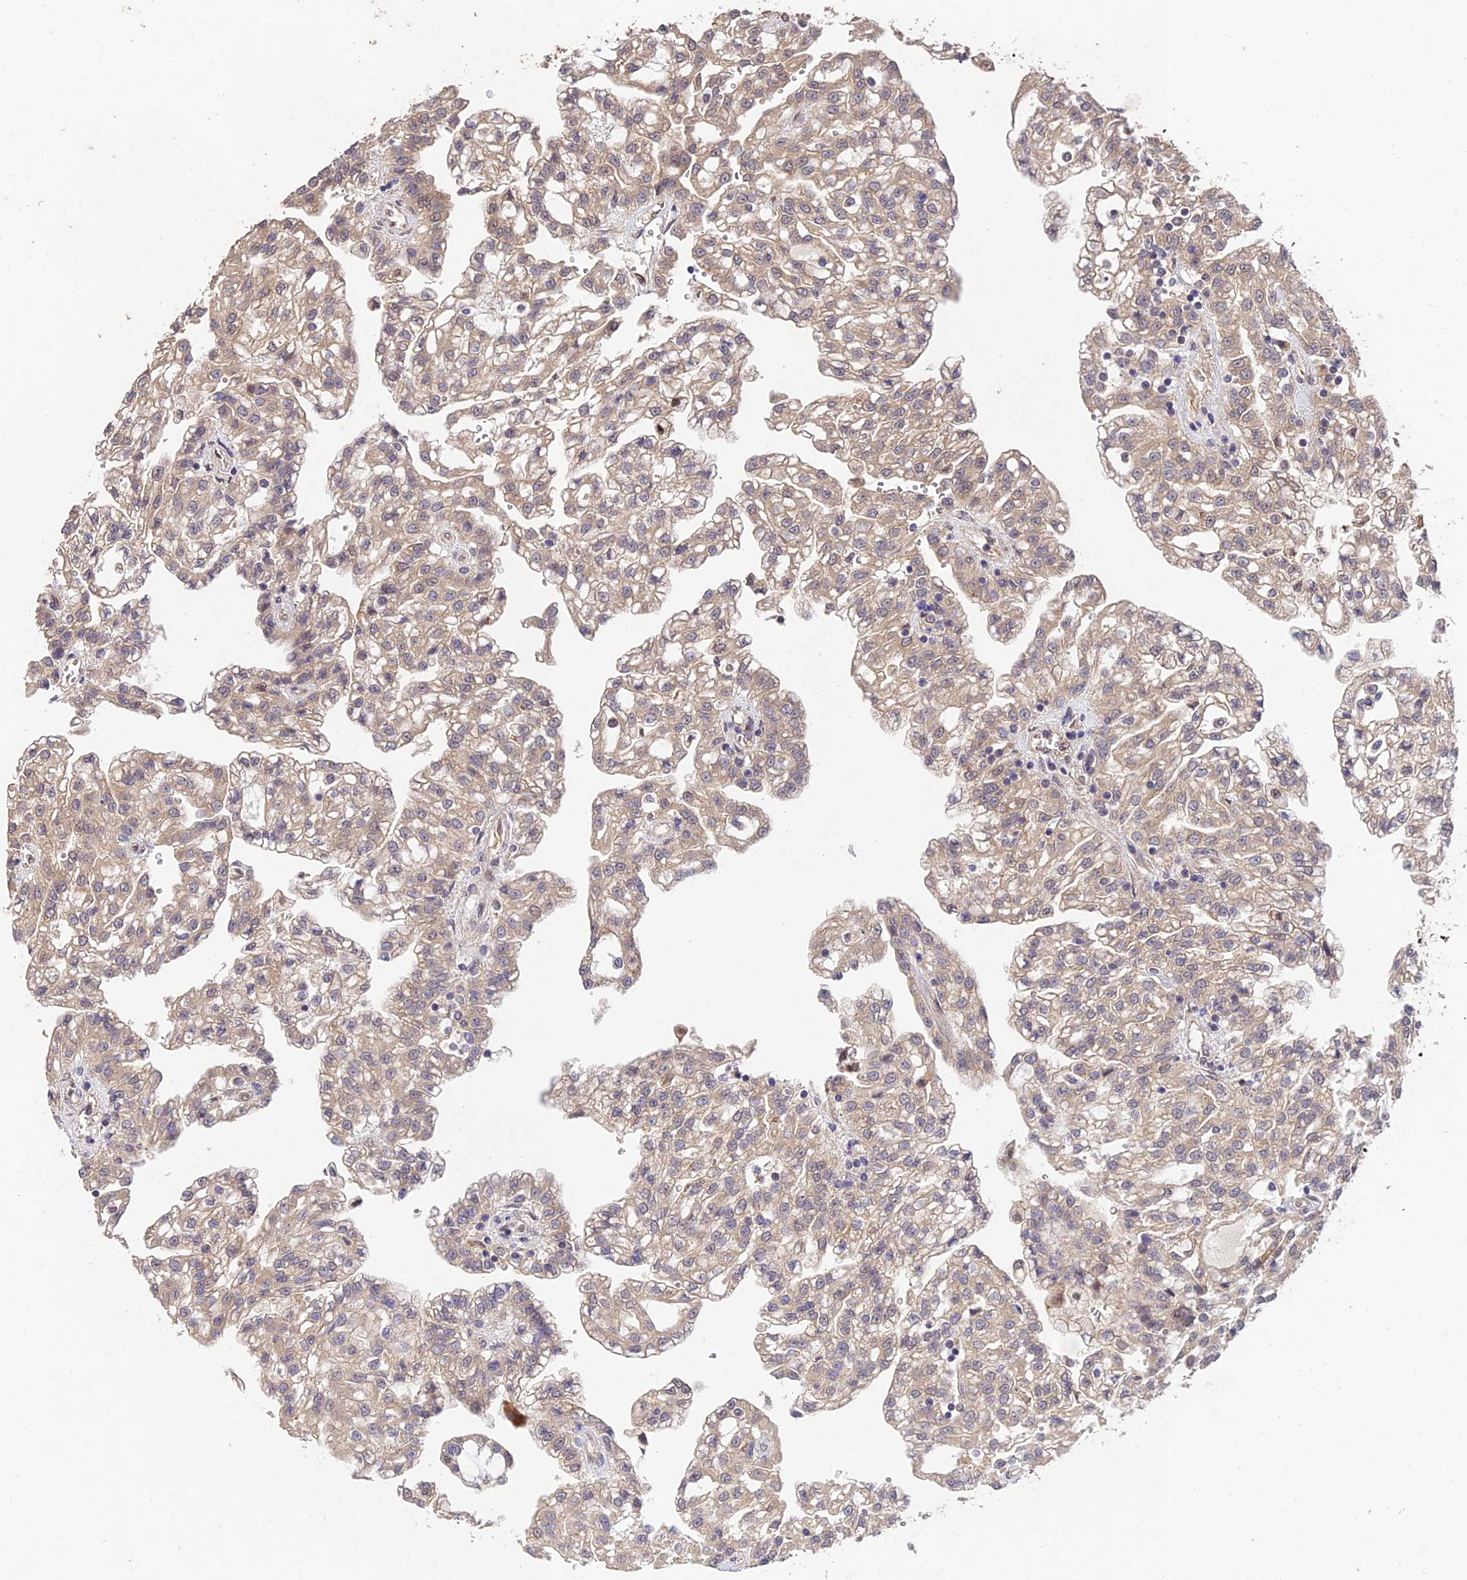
{"staining": {"intensity": "weak", "quantity": "25%-75%", "location": "cytoplasmic/membranous"}, "tissue": "renal cancer", "cell_type": "Tumor cells", "image_type": "cancer", "snomed": [{"axis": "morphology", "description": "Adenocarcinoma, NOS"}, {"axis": "topography", "description": "Kidney"}], "caption": "Immunohistochemistry (IHC) of adenocarcinoma (renal) exhibits low levels of weak cytoplasmic/membranous staining in about 25%-75% of tumor cells.", "gene": "MKKS", "patient": {"sex": "male", "age": 63}}